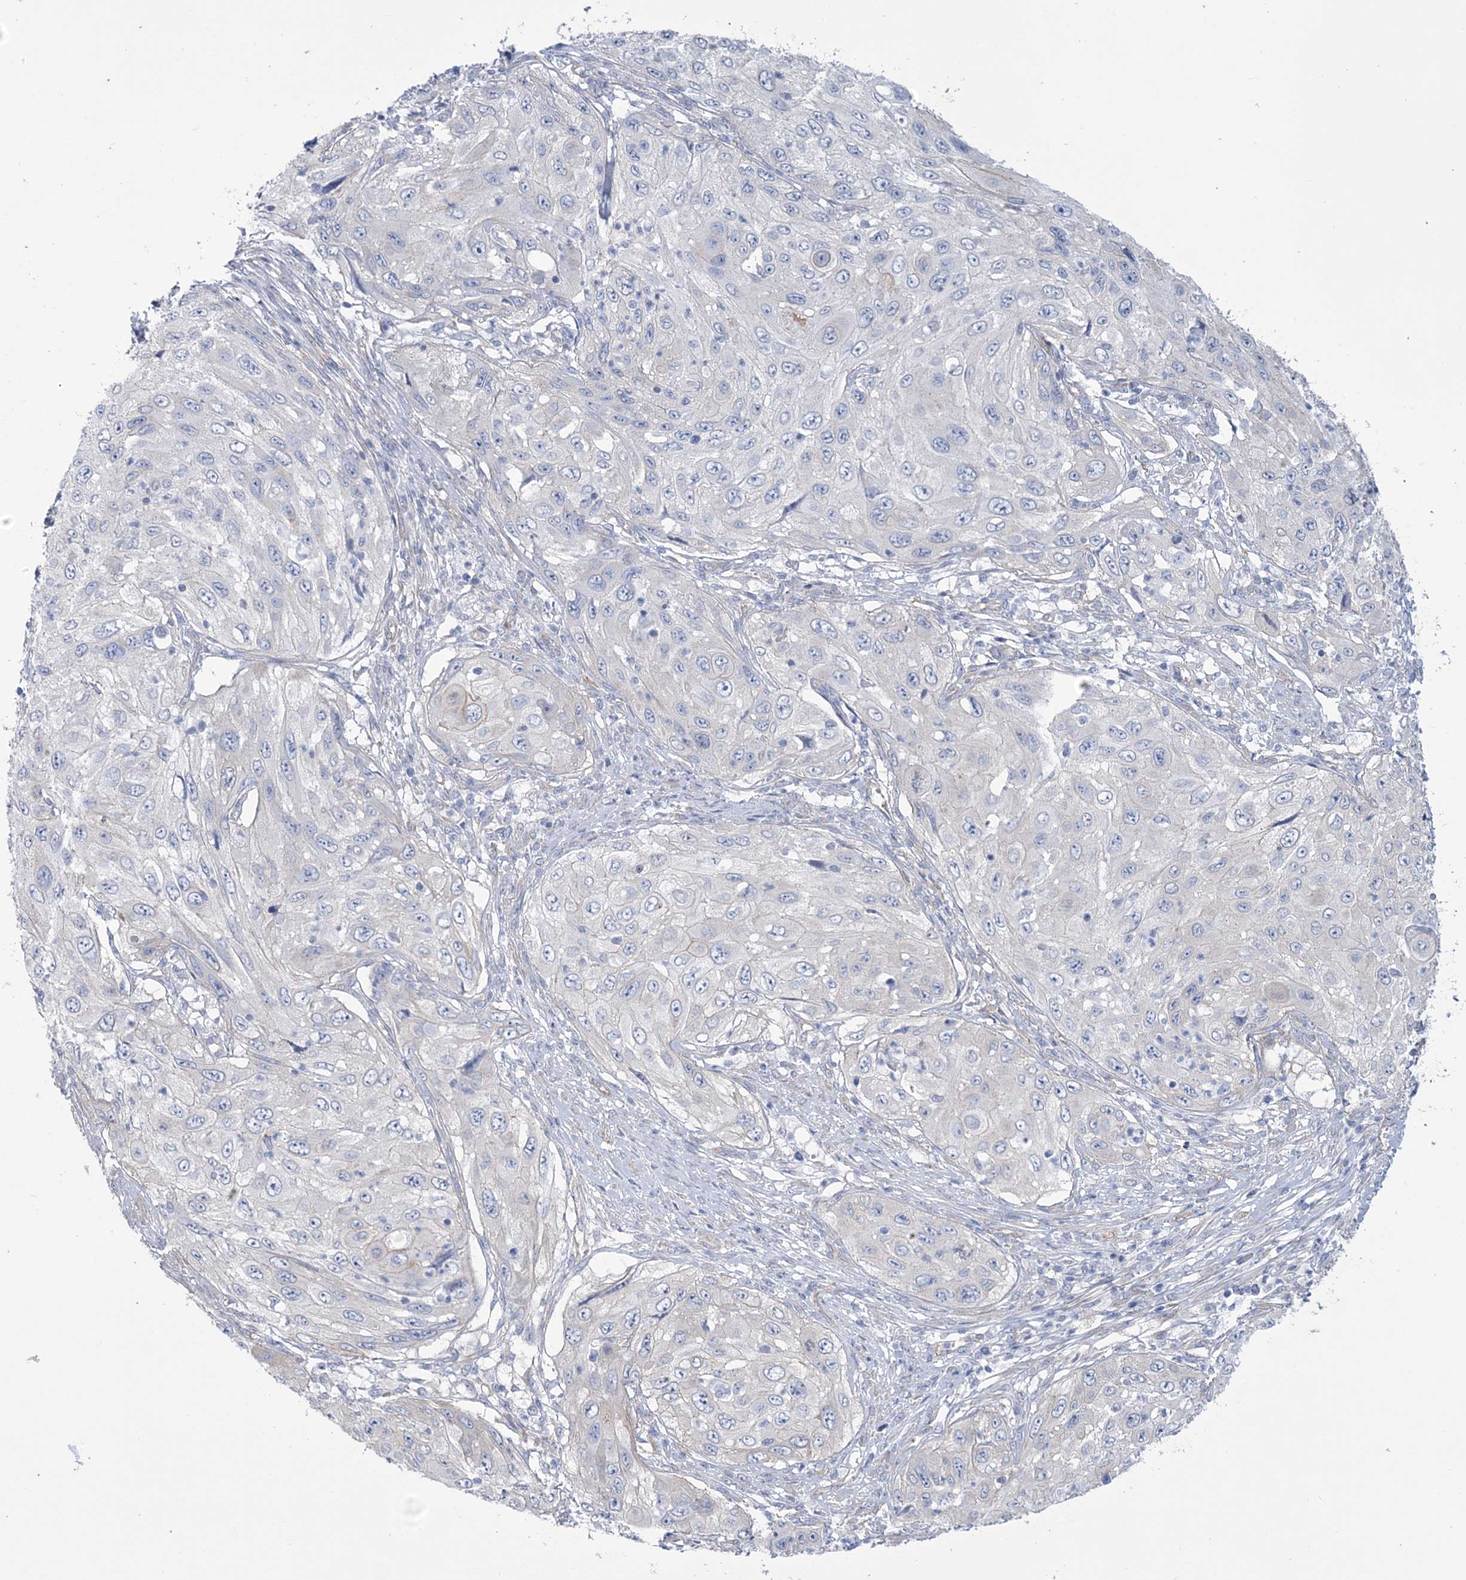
{"staining": {"intensity": "negative", "quantity": "none", "location": "none"}, "tissue": "cervical cancer", "cell_type": "Tumor cells", "image_type": "cancer", "snomed": [{"axis": "morphology", "description": "Squamous cell carcinoma, NOS"}, {"axis": "topography", "description": "Cervix"}], "caption": "Immunohistochemistry (IHC) image of neoplastic tissue: cervical cancer (squamous cell carcinoma) stained with DAB (3,3'-diaminobenzidine) exhibits no significant protein expression in tumor cells.", "gene": "RAB11FIP5", "patient": {"sex": "female", "age": 42}}